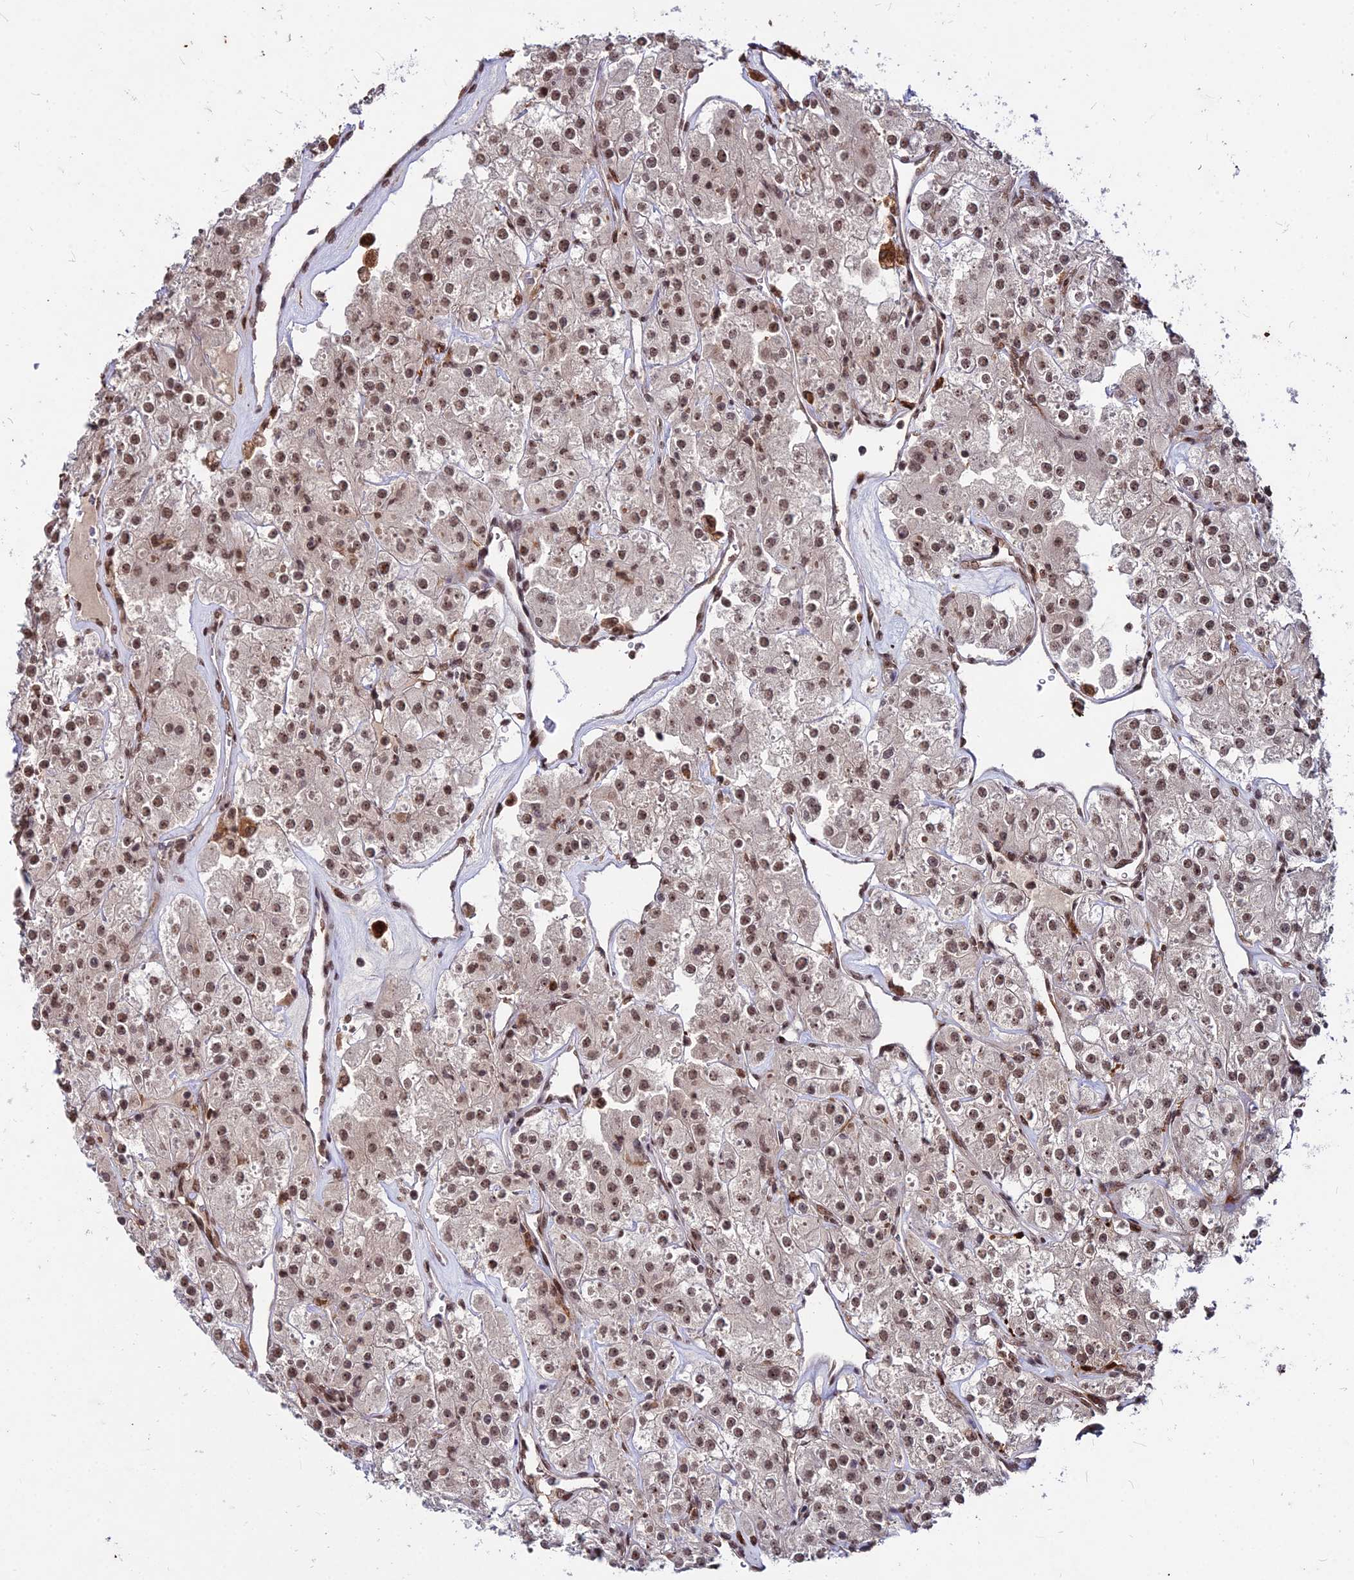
{"staining": {"intensity": "moderate", "quantity": ">75%", "location": "nuclear"}, "tissue": "renal cancer", "cell_type": "Tumor cells", "image_type": "cancer", "snomed": [{"axis": "morphology", "description": "Adenocarcinoma, NOS"}, {"axis": "topography", "description": "Kidney"}], "caption": "A high-resolution histopathology image shows immunohistochemistry (IHC) staining of renal cancer, which exhibits moderate nuclear expression in approximately >75% of tumor cells.", "gene": "ZBED4", "patient": {"sex": "male", "age": 77}}